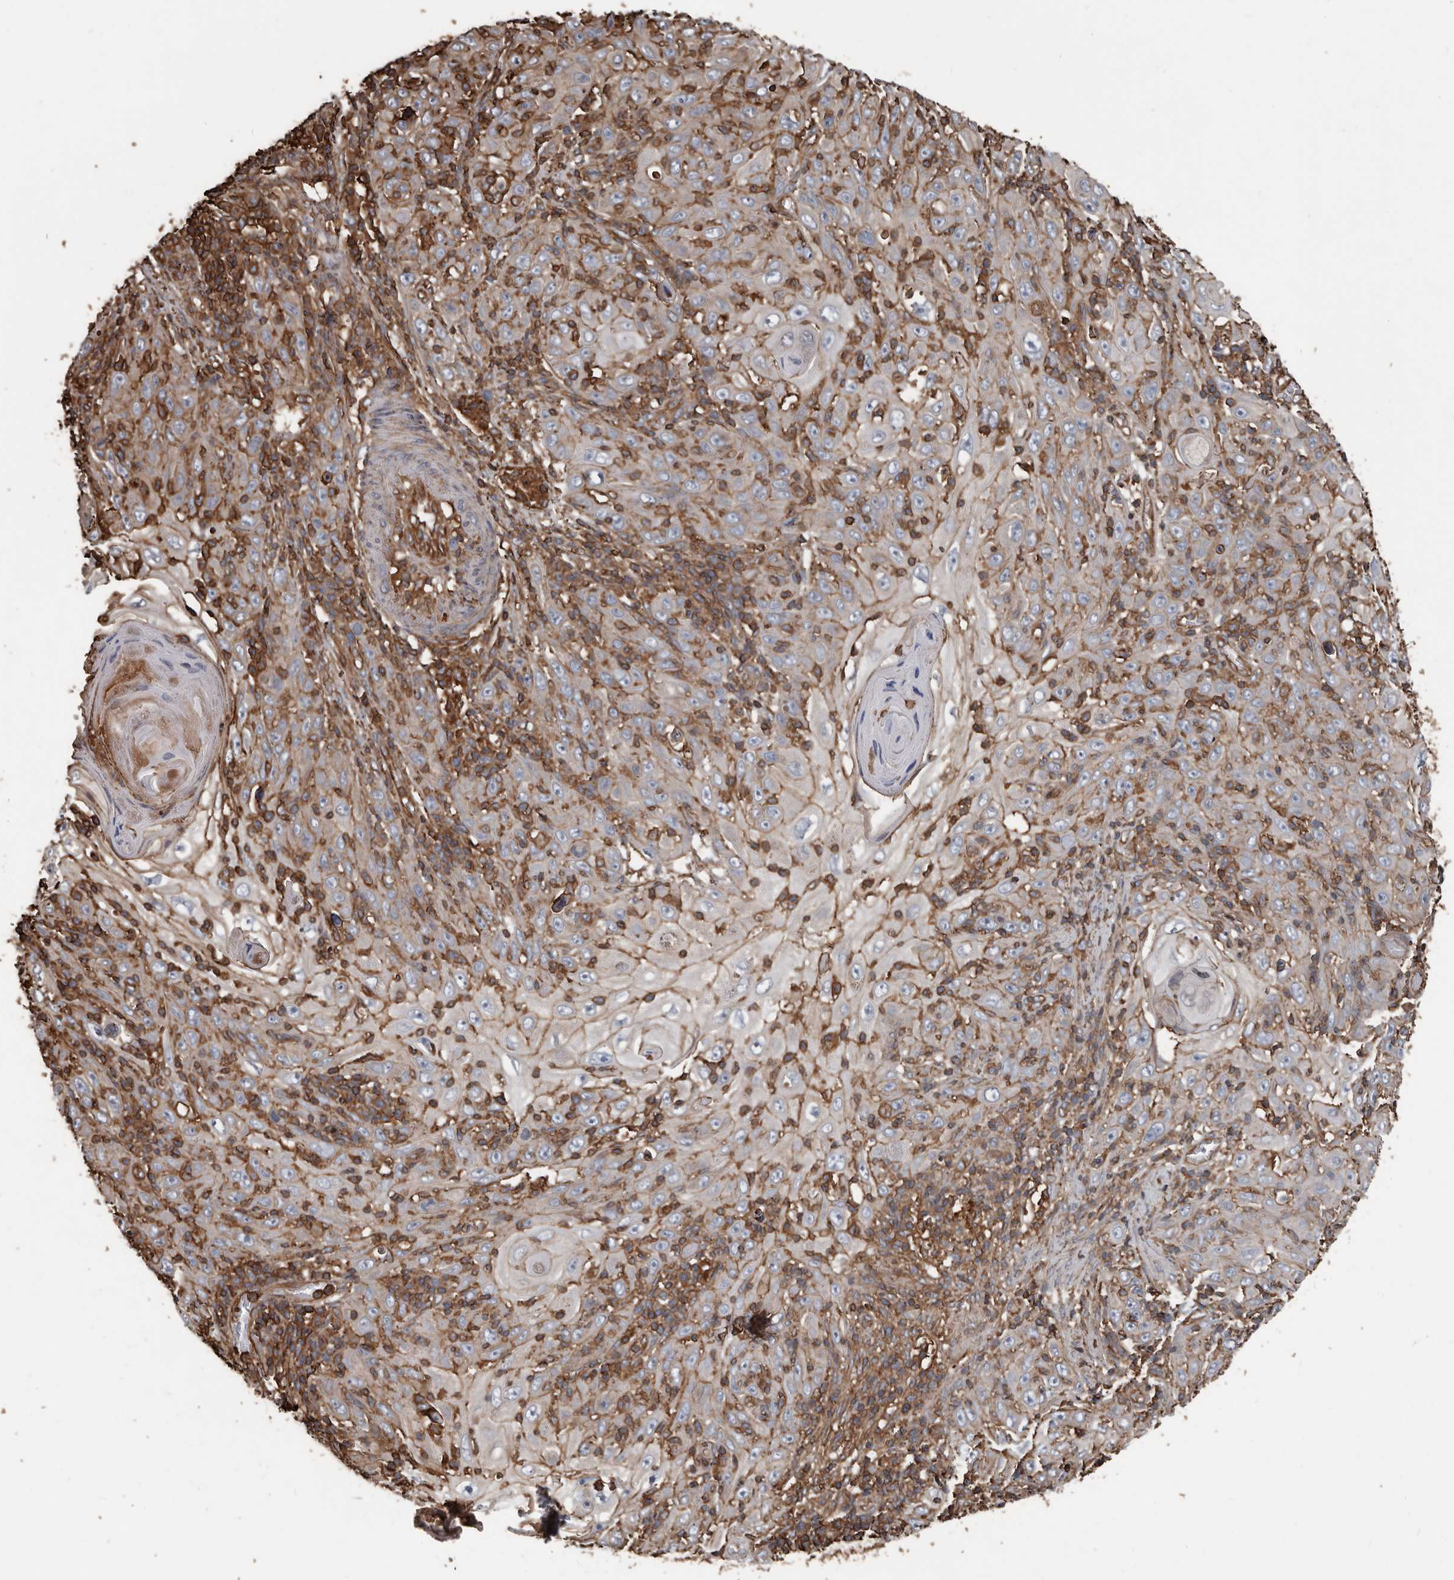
{"staining": {"intensity": "moderate", "quantity": "<25%", "location": "cytoplasmic/membranous"}, "tissue": "skin cancer", "cell_type": "Tumor cells", "image_type": "cancer", "snomed": [{"axis": "morphology", "description": "Squamous cell carcinoma, NOS"}, {"axis": "topography", "description": "Skin"}], "caption": "Immunohistochemistry (DAB) staining of human squamous cell carcinoma (skin) exhibits moderate cytoplasmic/membranous protein positivity in about <25% of tumor cells. (Stains: DAB in brown, nuclei in blue, Microscopy: brightfield microscopy at high magnification).", "gene": "DENND6B", "patient": {"sex": "female", "age": 88}}